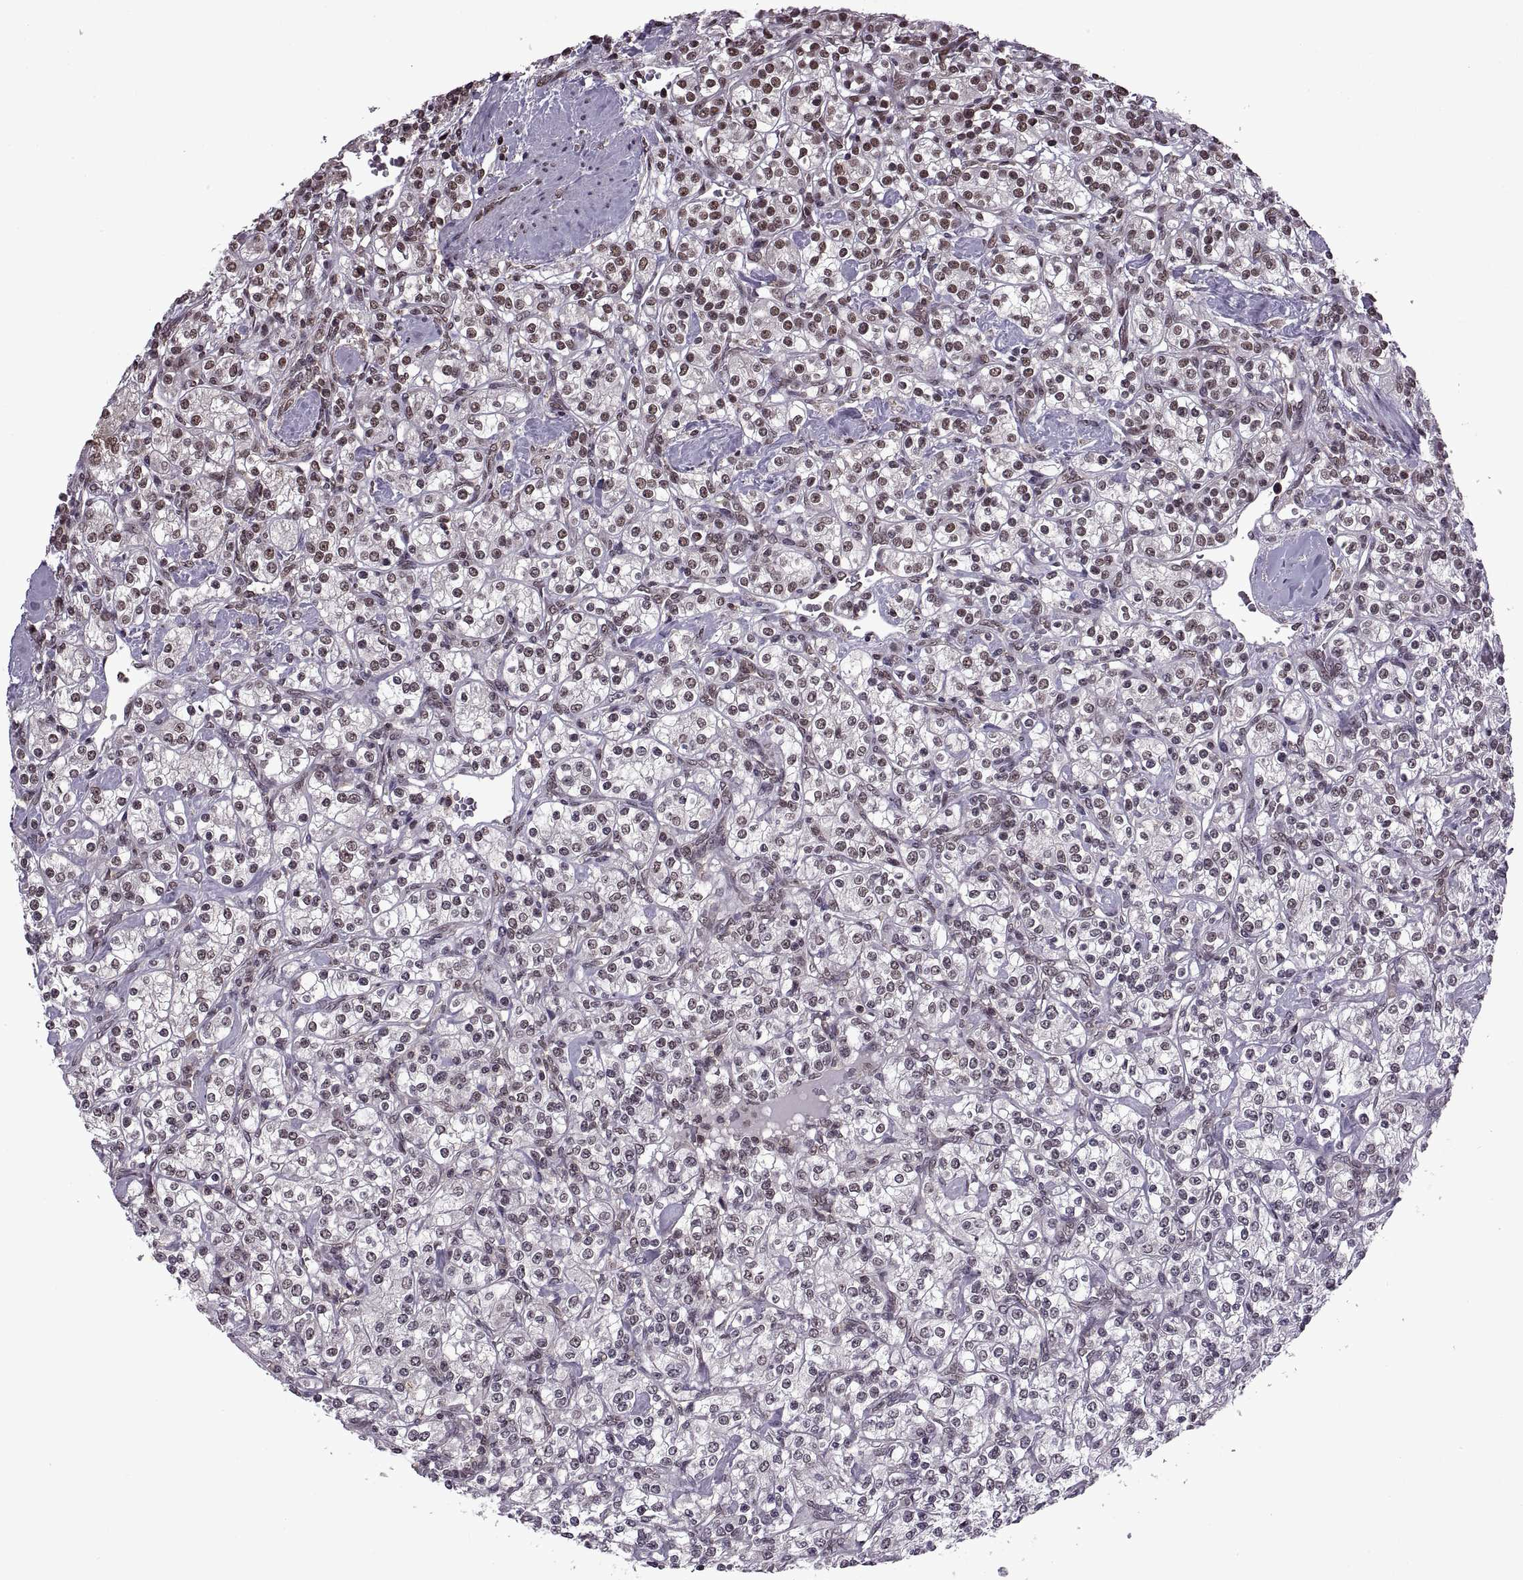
{"staining": {"intensity": "moderate", "quantity": "<25%", "location": "nuclear"}, "tissue": "renal cancer", "cell_type": "Tumor cells", "image_type": "cancer", "snomed": [{"axis": "morphology", "description": "Adenocarcinoma, NOS"}, {"axis": "topography", "description": "Kidney"}], "caption": "Renal cancer stained with a brown dye shows moderate nuclear positive positivity in about <25% of tumor cells.", "gene": "INTS3", "patient": {"sex": "male", "age": 77}}